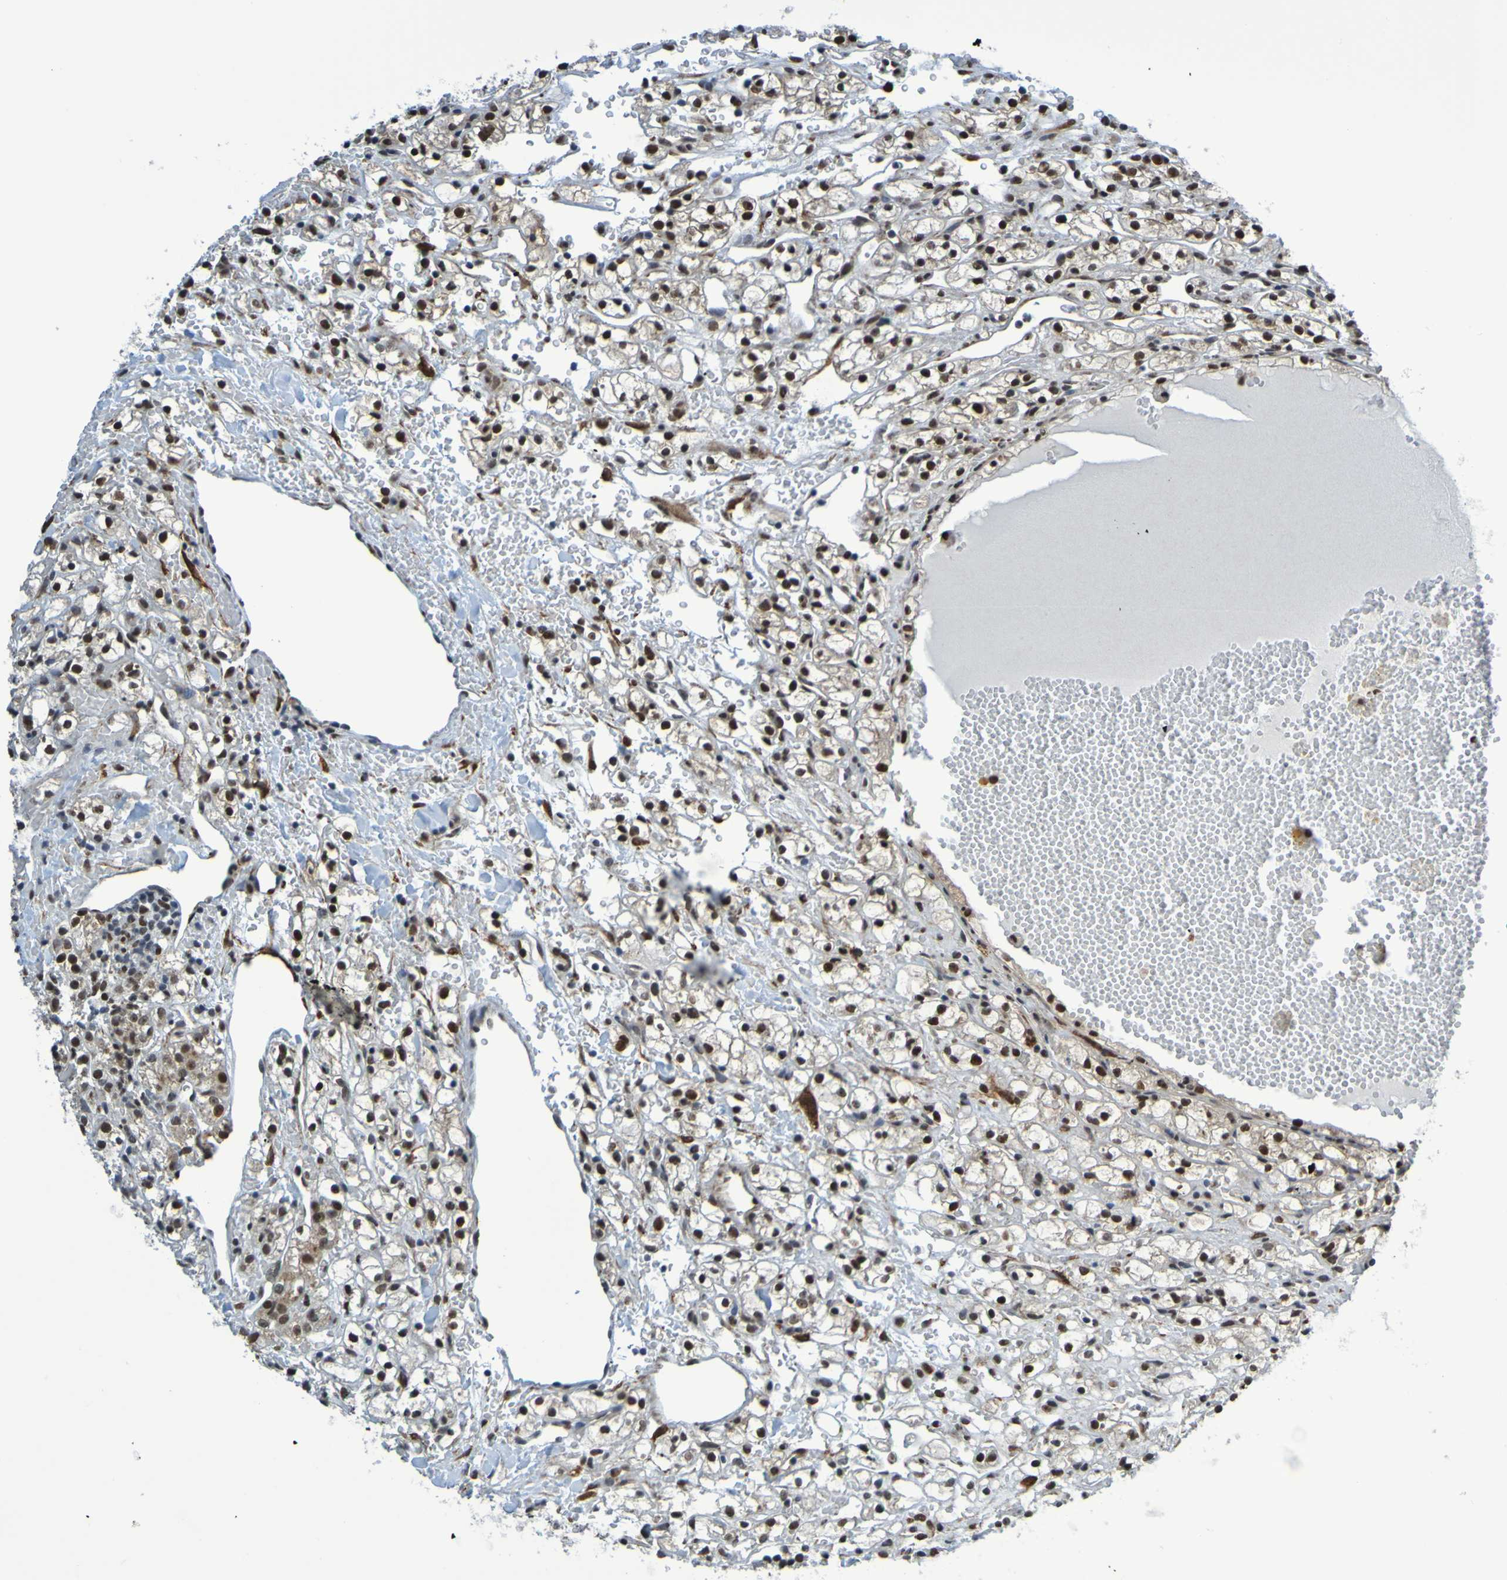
{"staining": {"intensity": "strong", "quantity": ">75%", "location": "nuclear"}, "tissue": "renal cancer", "cell_type": "Tumor cells", "image_type": "cancer", "snomed": [{"axis": "morphology", "description": "Adenocarcinoma, NOS"}, {"axis": "topography", "description": "Kidney"}], "caption": "High-magnification brightfield microscopy of renal adenocarcinoma stained with DAB (3,3'-diaminobenzidine) (brown) and counterstained with hematoxylin (blue). tumor cells exhibit strong nuclear positivity is appreciated in approximately>75% of cells.", "gene": "HDAC2", "patient": {"sex": "male", "age": 61}}